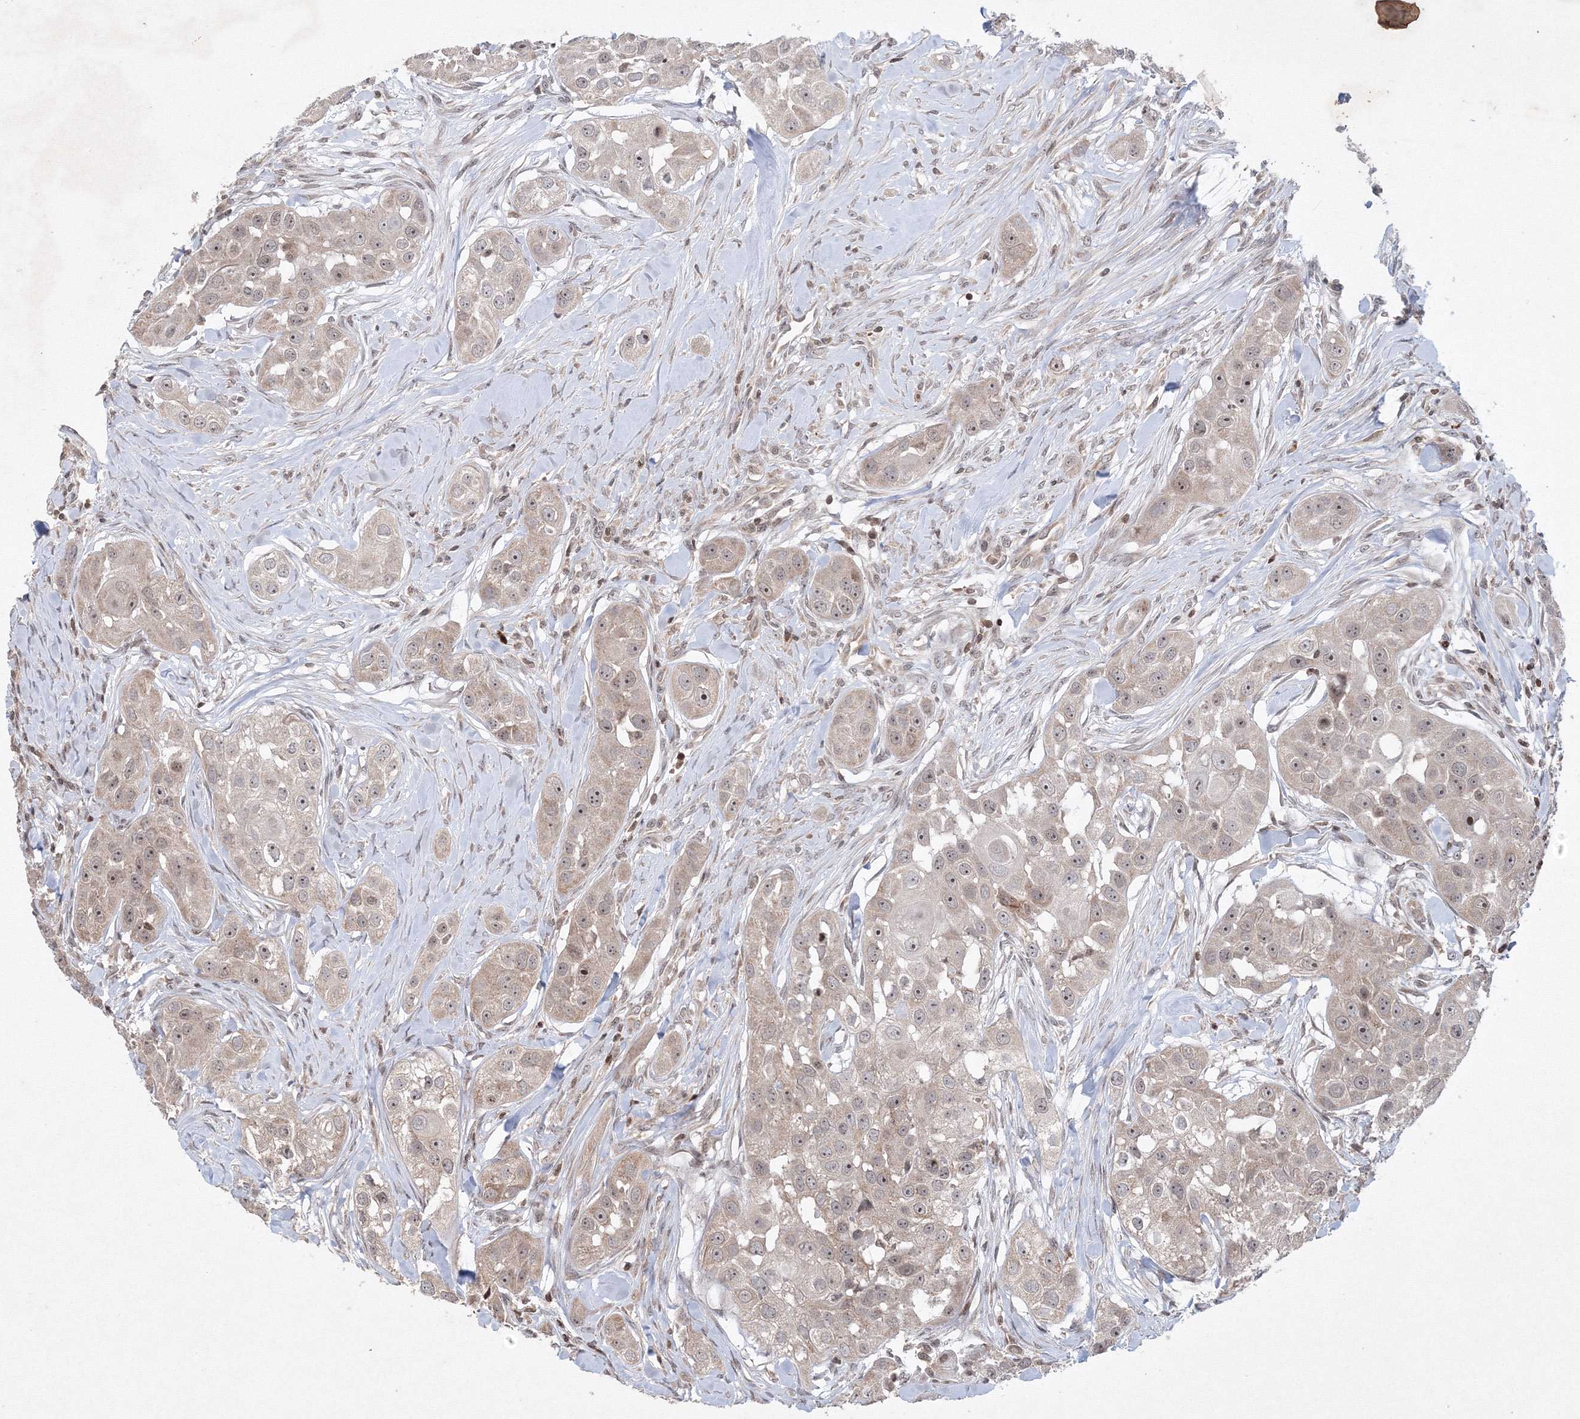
{"staining": {"intensity": "weak", "quantity": ">75%", "location": "cytoplasmic/membranous,nuclear"}, "tissue": "head and neck cancer", "cell_type": "Tumor cells", "image_type": "cancer", "snomed": [{"axis": "morphology", "description": "Normal tissue, NOS"}, {"axis": "morphology", "description": "Squamous cell carcinoma, NOS"}, {"axis": "topography", "description": "Skeletal muscle"}, {"axis": "topography", "description": "Head-Neck"}], "caption": "Immunohistochemical staining of human head and neck squamous cell carcinoma shows weak cytoplasmic/membranous and nuclear protein positivity in approximately >75% of tumor cells.", "gene": "MKRN2", "patient": {"sex": "male", "age": 51}}